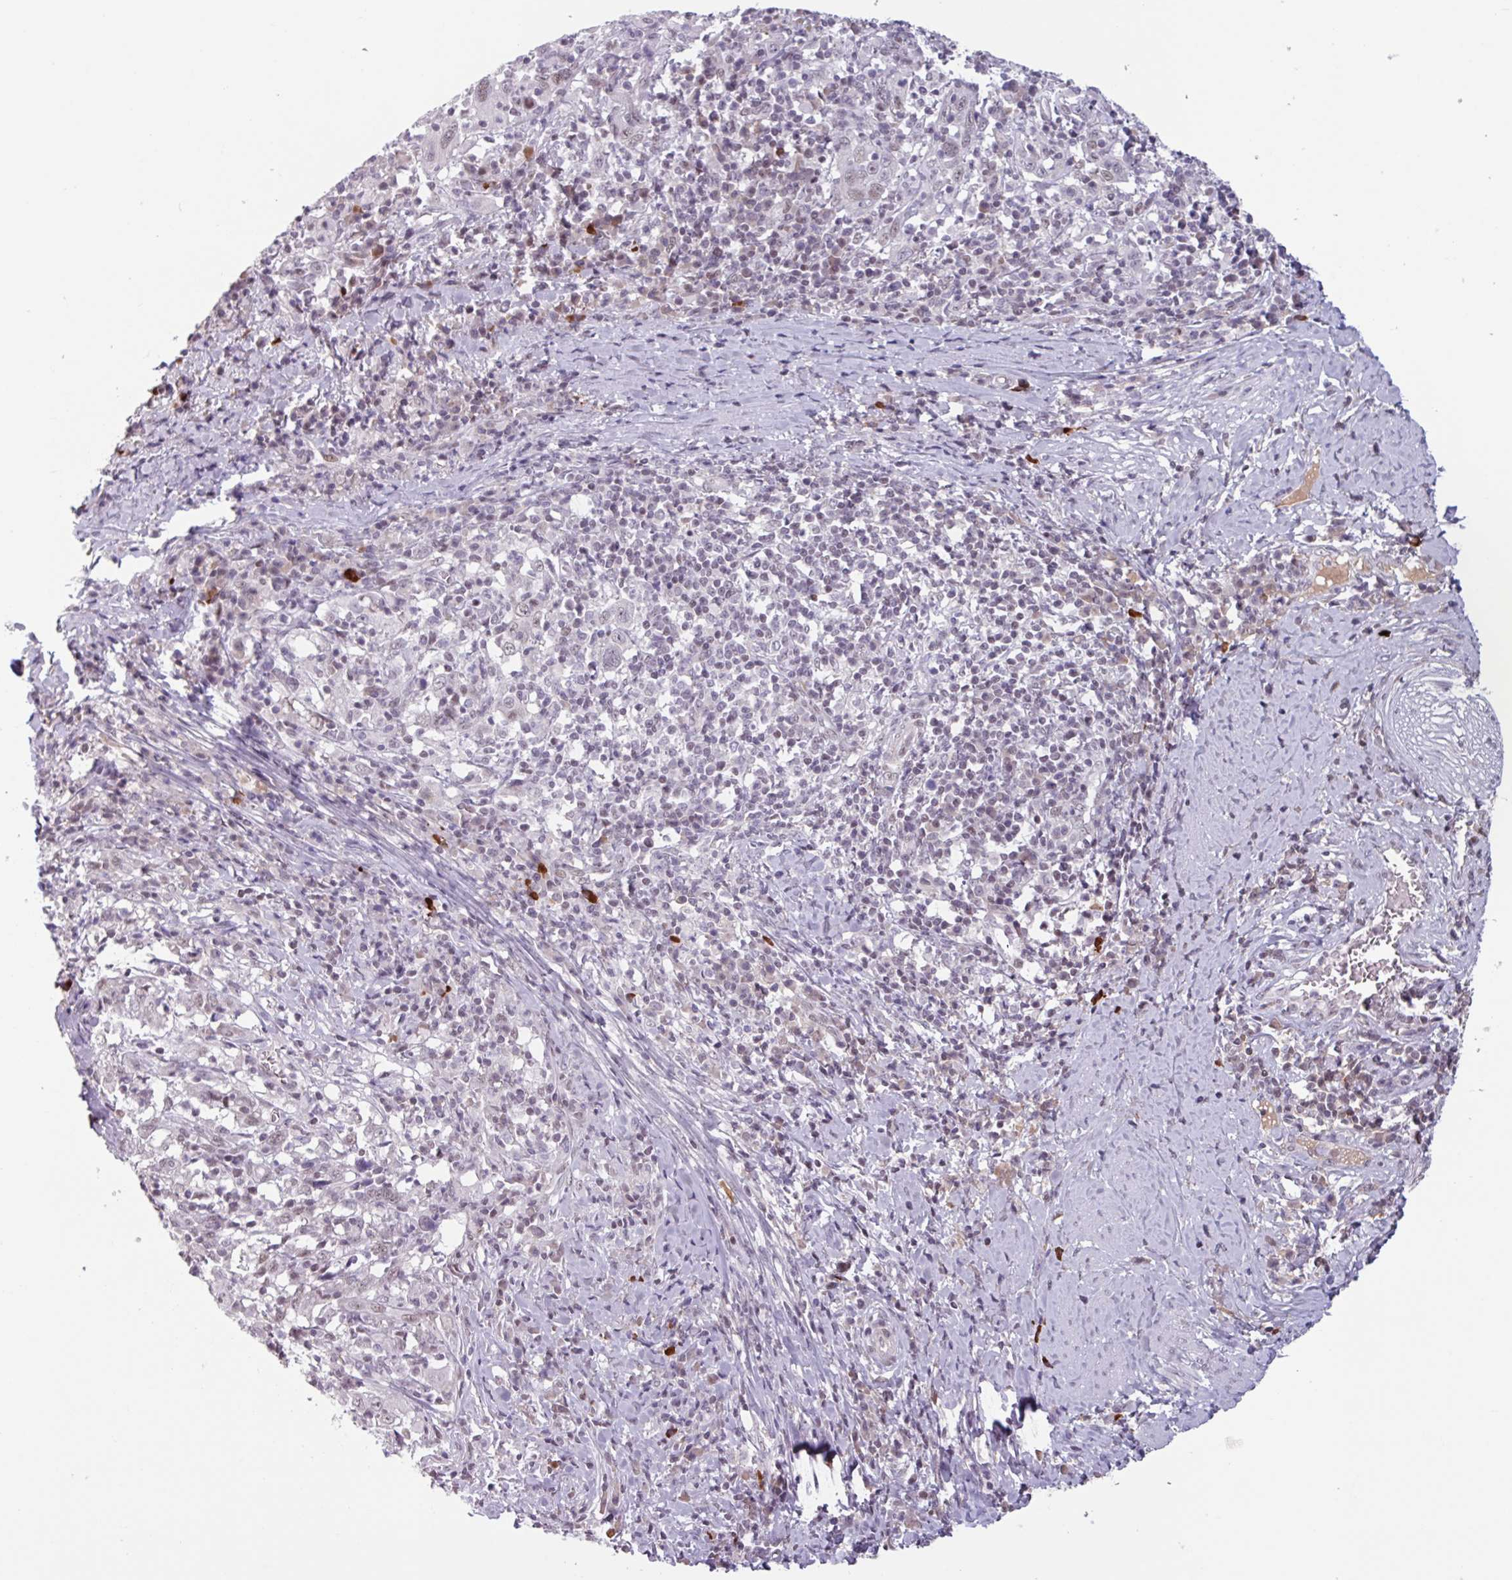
{"staining": {"intensity": "weak", "quantity": "<25%", "location": "nuclear"}, "tissue": "cervical cancer", "cell_type": "Tumor cells", "image_type": "cancer", "snomed": [{"axis": "morphology", "description": "Squamous cell carcinoma, NOS"}, {"axis": "topography", "description": "Cervix"}], "caption": "Cervical squamous cell carcinoma stained for a protein using immunohistochemistry (IHC) displays no positivity tumor cells.", "gene": "ZNF575", "patient": {"sex": "female", "age": 46}}